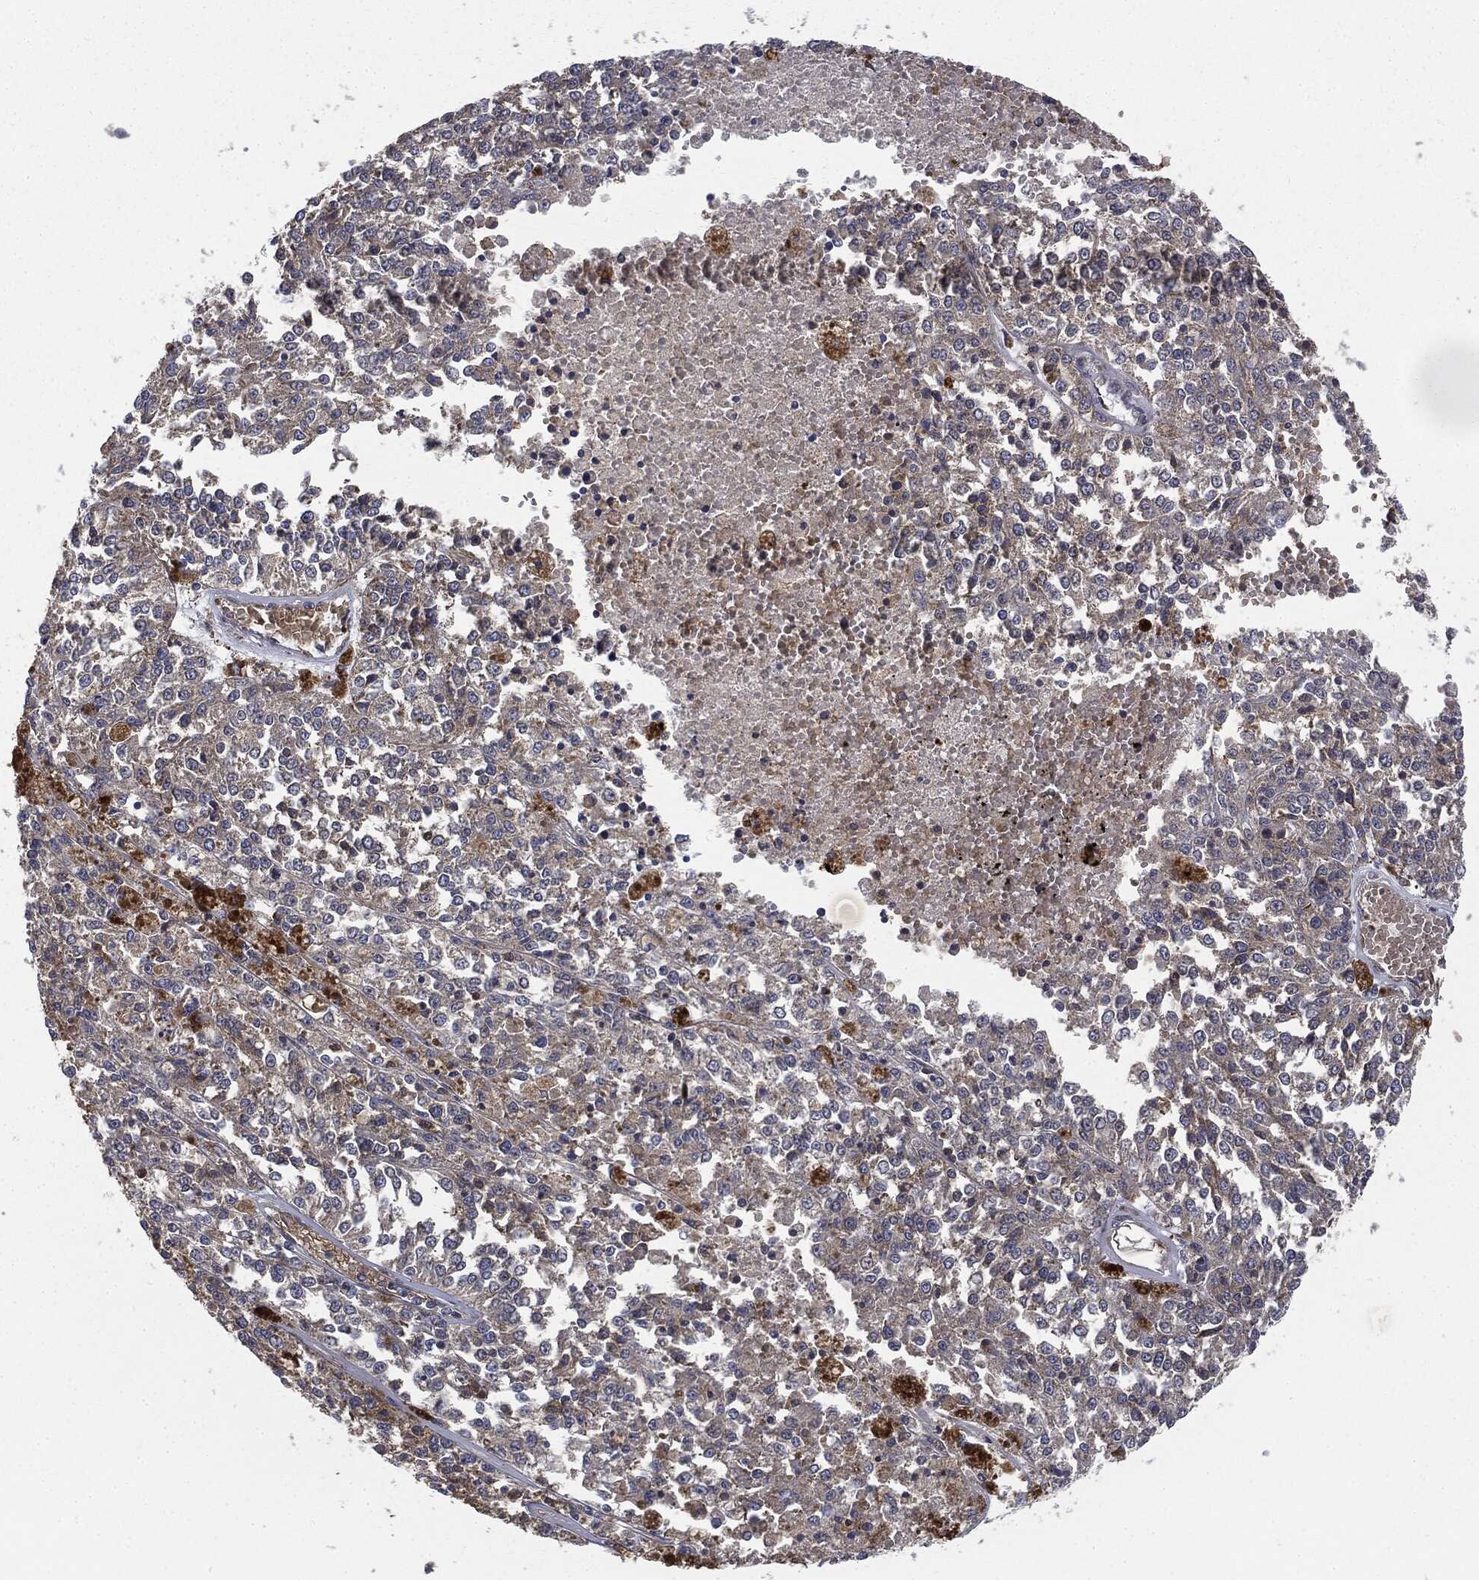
{"staining": {"intensity": "negative", "quantity": "none", "location": "none"}, "tissue": "melanoma", "cell_type": "Tumor cells", "image_type": "cancer", "snomed": [{"axis": "morphology", "description": "Malignant melanoma, Metastatic site"}, {"axis": "topography", "description": "Lymph node"}], "caption": "There is no significant positivity in tumor cells of malignant melanoma (metastatic site).", "gene": "EIF2AK2", "patient": {"sex": "female", "age": 64}}